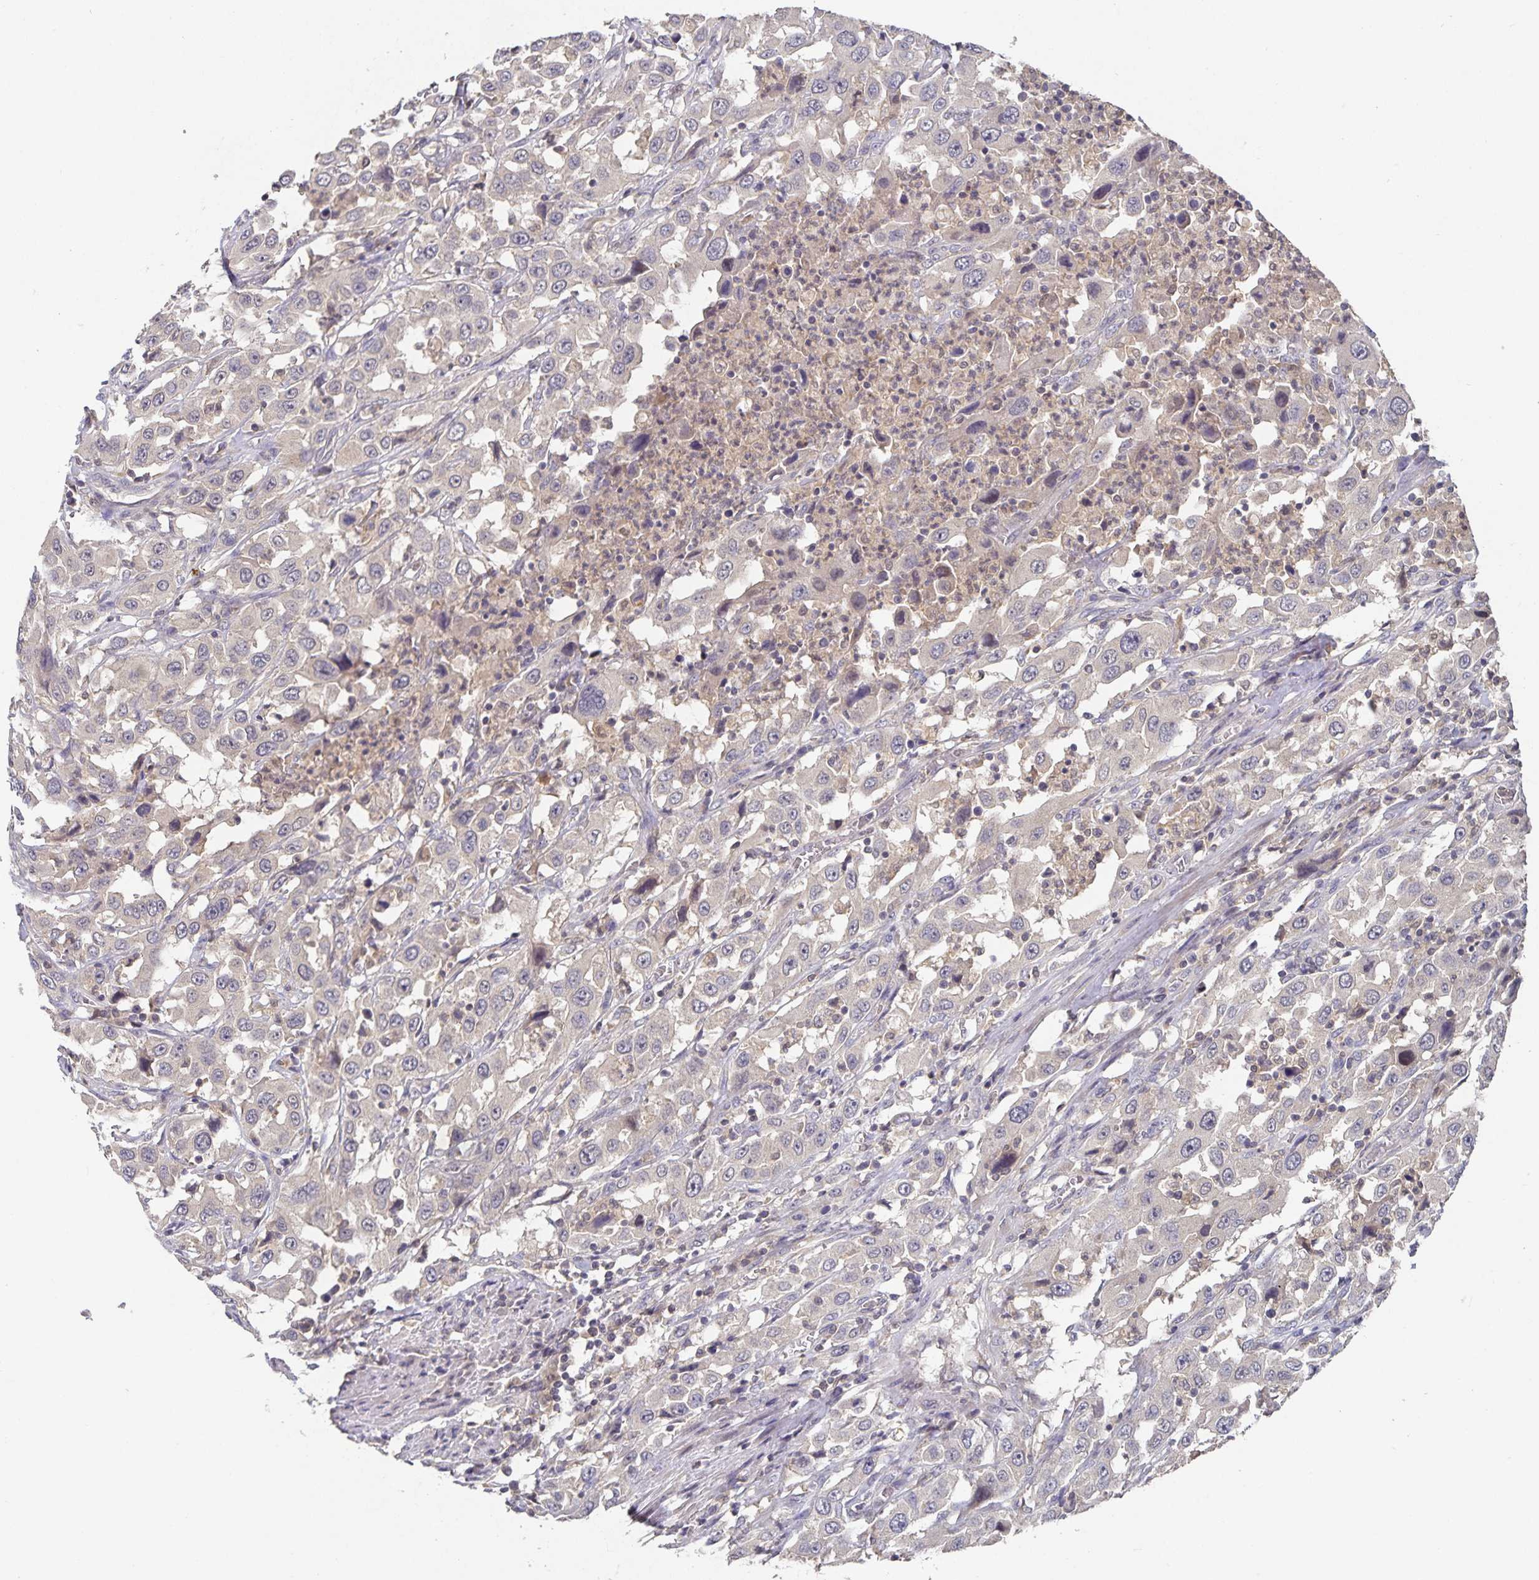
{"staining": {"intensity": "negative", "quantity": "none", "location": "none"}, "tissue": "urothelial cancer", "cell_type": "Tumor cells", "image_type": "cancer", "snomed": [{"axis": "morphology", "description": "Urothelial carcinoma, High grade"}, {"axis": "topography", "description": "Urinary bladder"}], "caption": "Tumor cells show no significant positivity in high-grade urothelial carcinoma.", "gene": "HEPN1", "patient": {"sex": "male", "age": 61}}